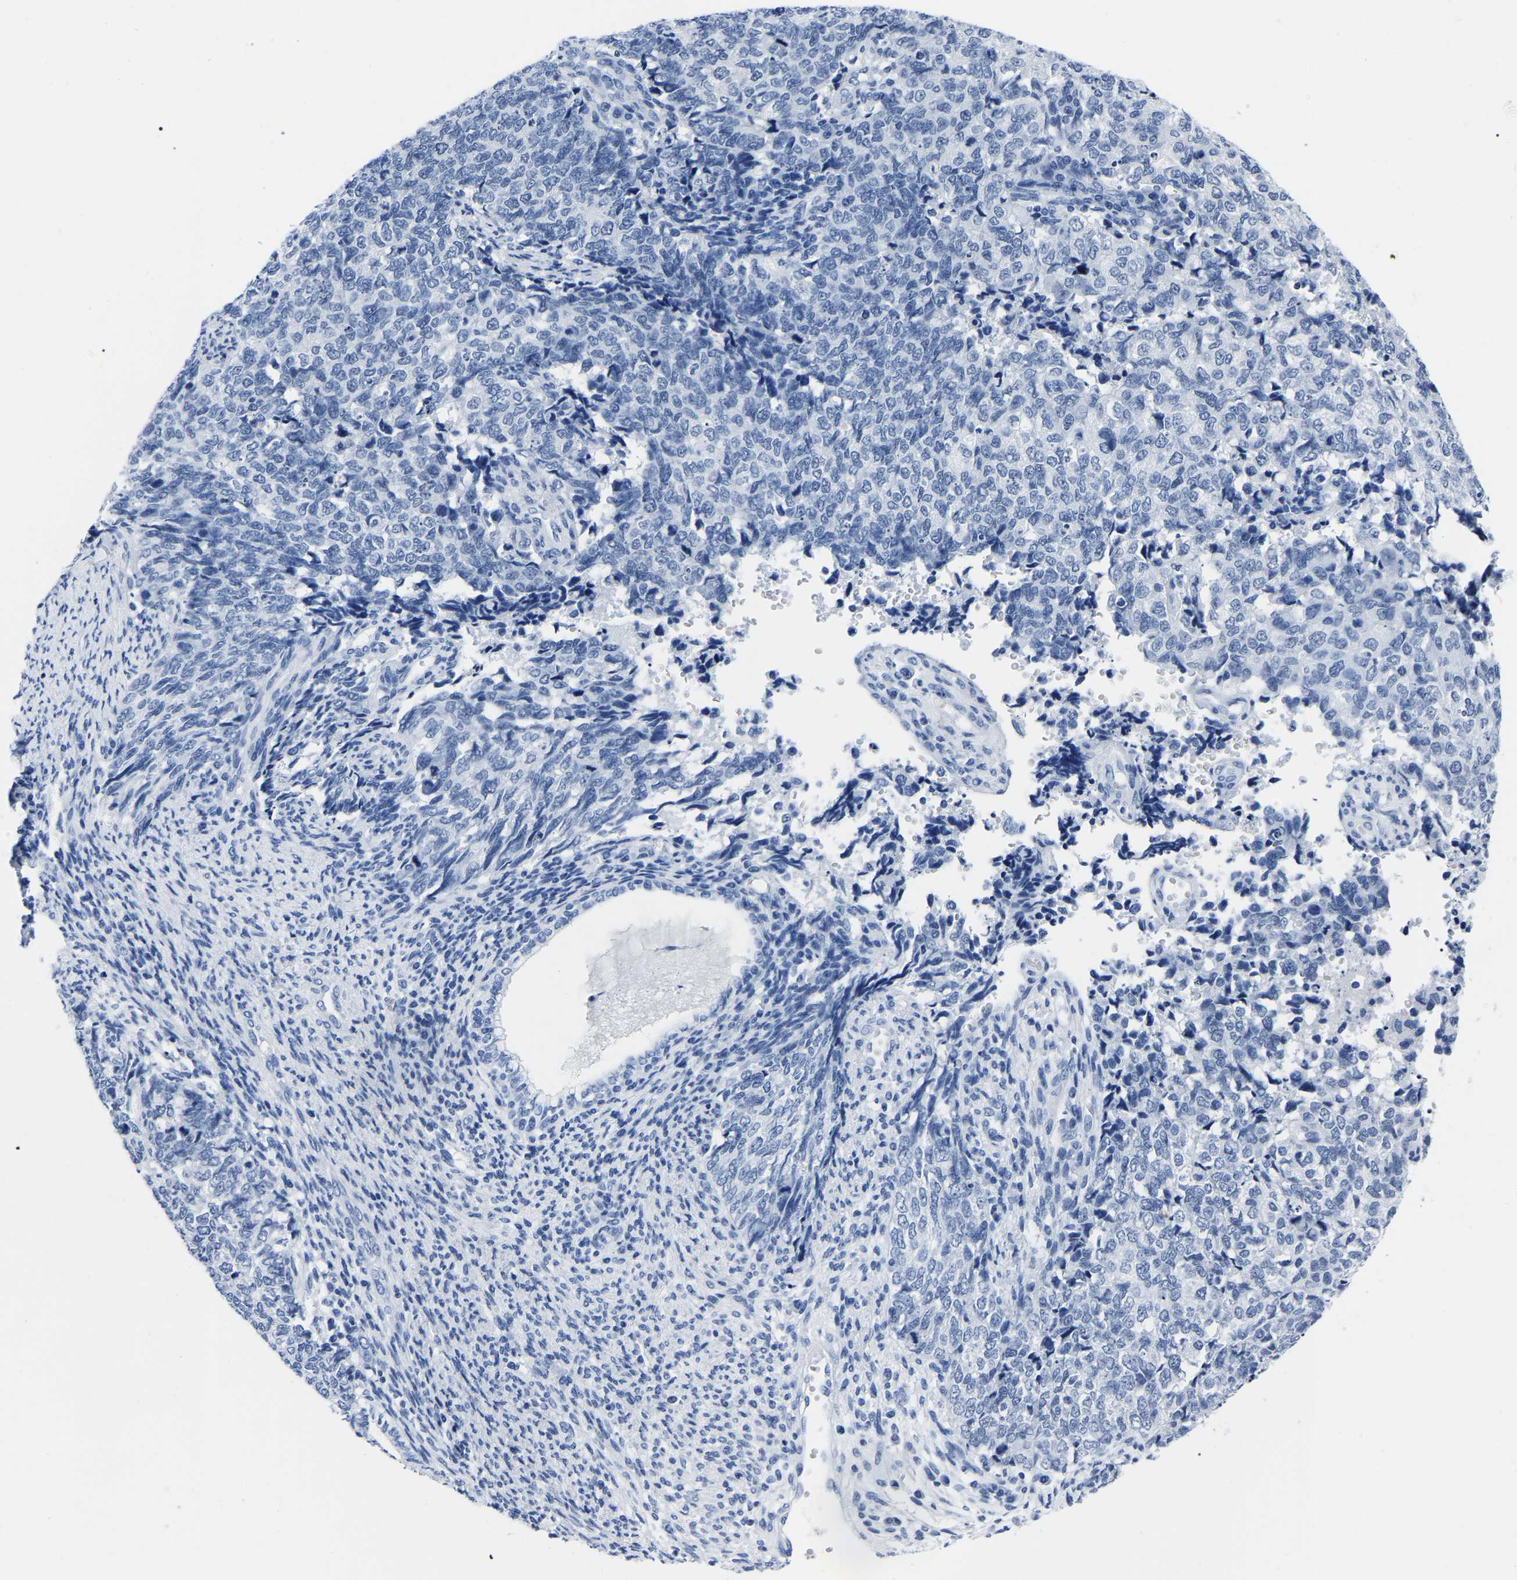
{"staining": {"intensity": "negative", "quantity": "none", "location": "none"}, "tissue": "cervical cancer", "cell_type": "Tumor cells", "image_type": "cancer", "snomed": [{"axis": "morphology", "description": "Squamous cell carcinoma, NOS"}, {"axis": "topography", "description": "Cervix"}], "caption": "This is a micrograph of immunohistochemistry staining of cervical cancer, which shows no expression in tumor cells.", "gene": "IMPG2", "patient": {"sex": "female", "age": 63}}